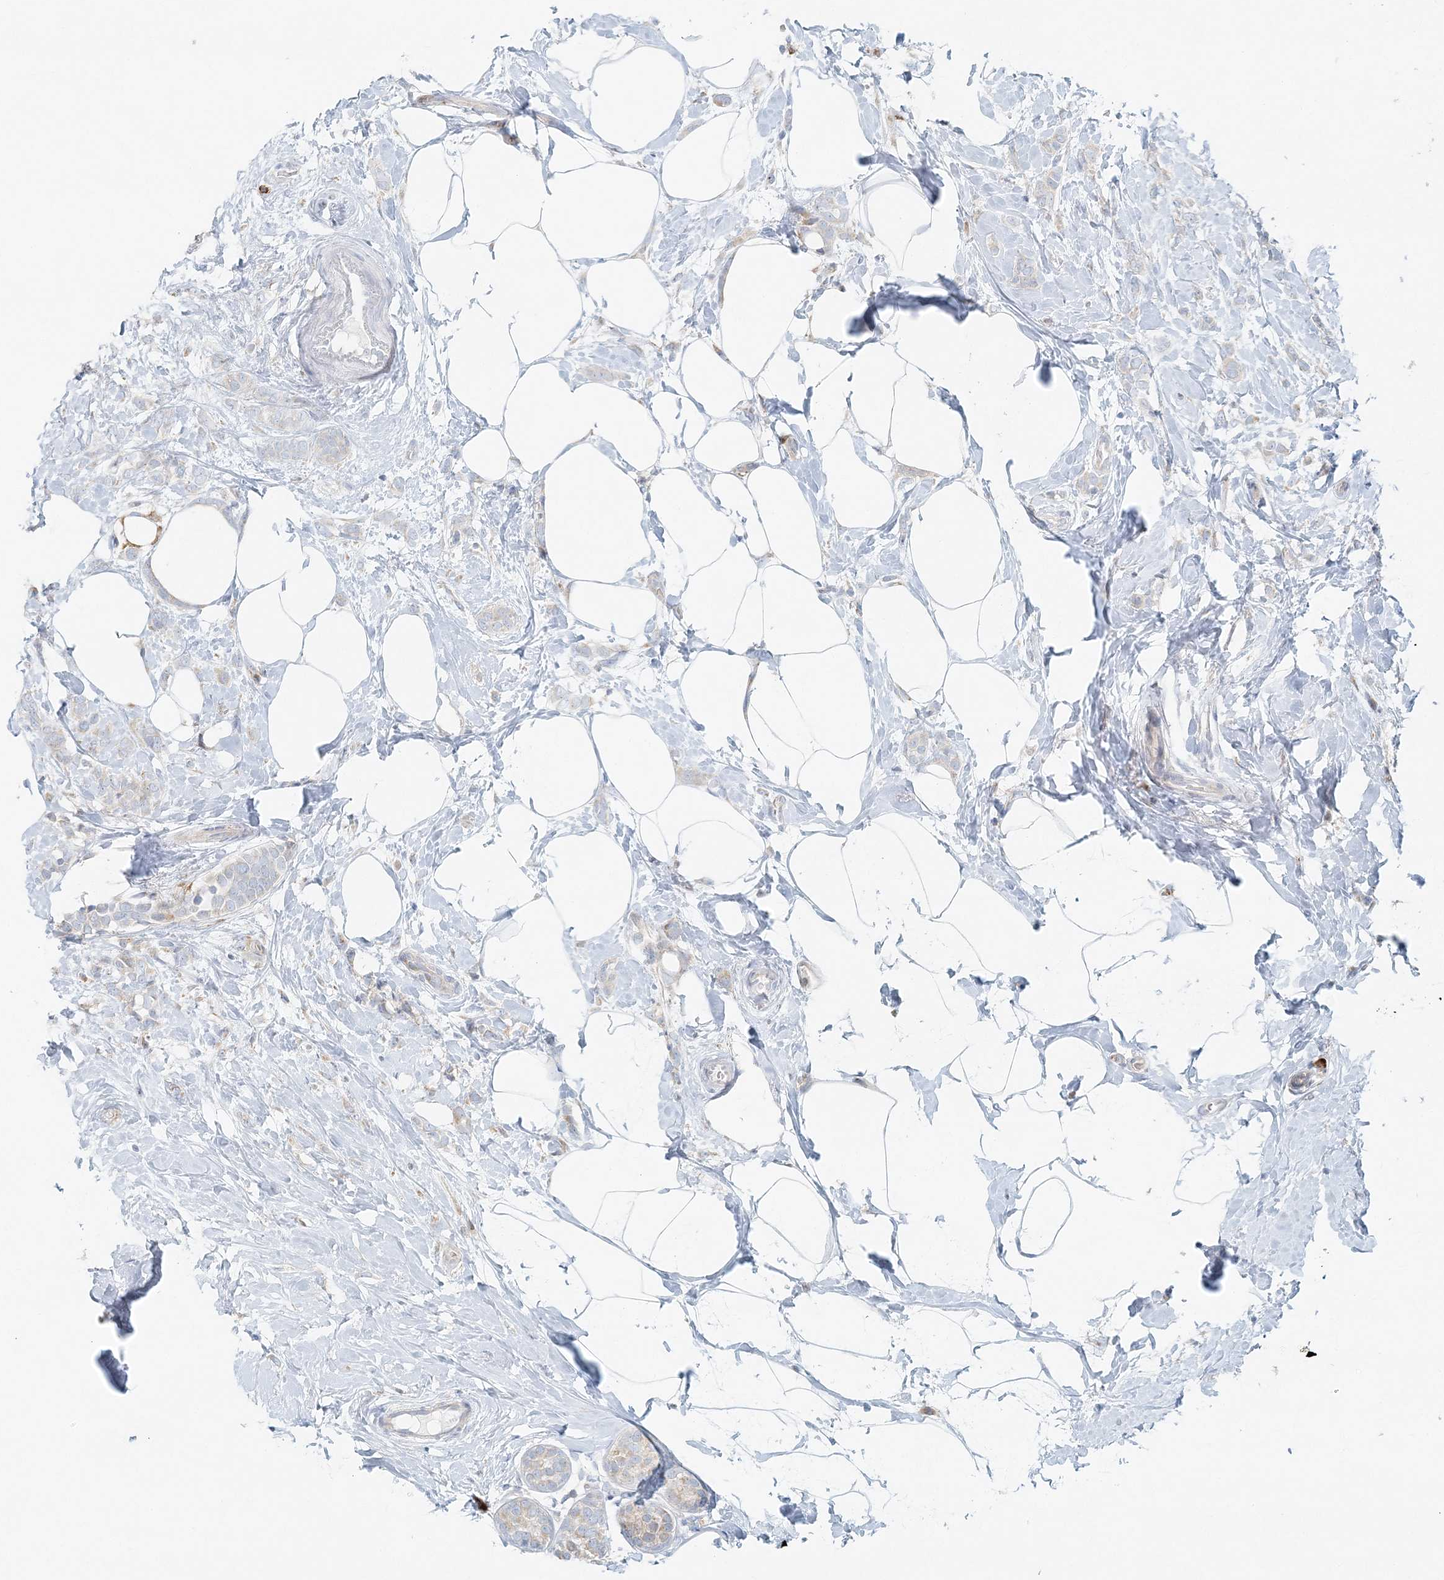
{"staining": {"intensity": "negative", "quantity": "none", "location": "none"}, "tissue": "breast cancer", "cell_type": "Tumor cells", "image_type": "cancer", "snomed": [{"axis": "morphology", "description": "Lobular carcinoma, in situ"}, {"axis": "morphology", "description": "Lobular carcinoma"}, {"axis": "topography", "description": "Breast"}], "caption": "This is an immunohistochemistry (IHC) histopathology image of human breast cancer (lobular carcinoma in situ). There is no staining in tumor cells.", "gene": "STK11IP", "patient": {"sex": "female", "age": 41}}